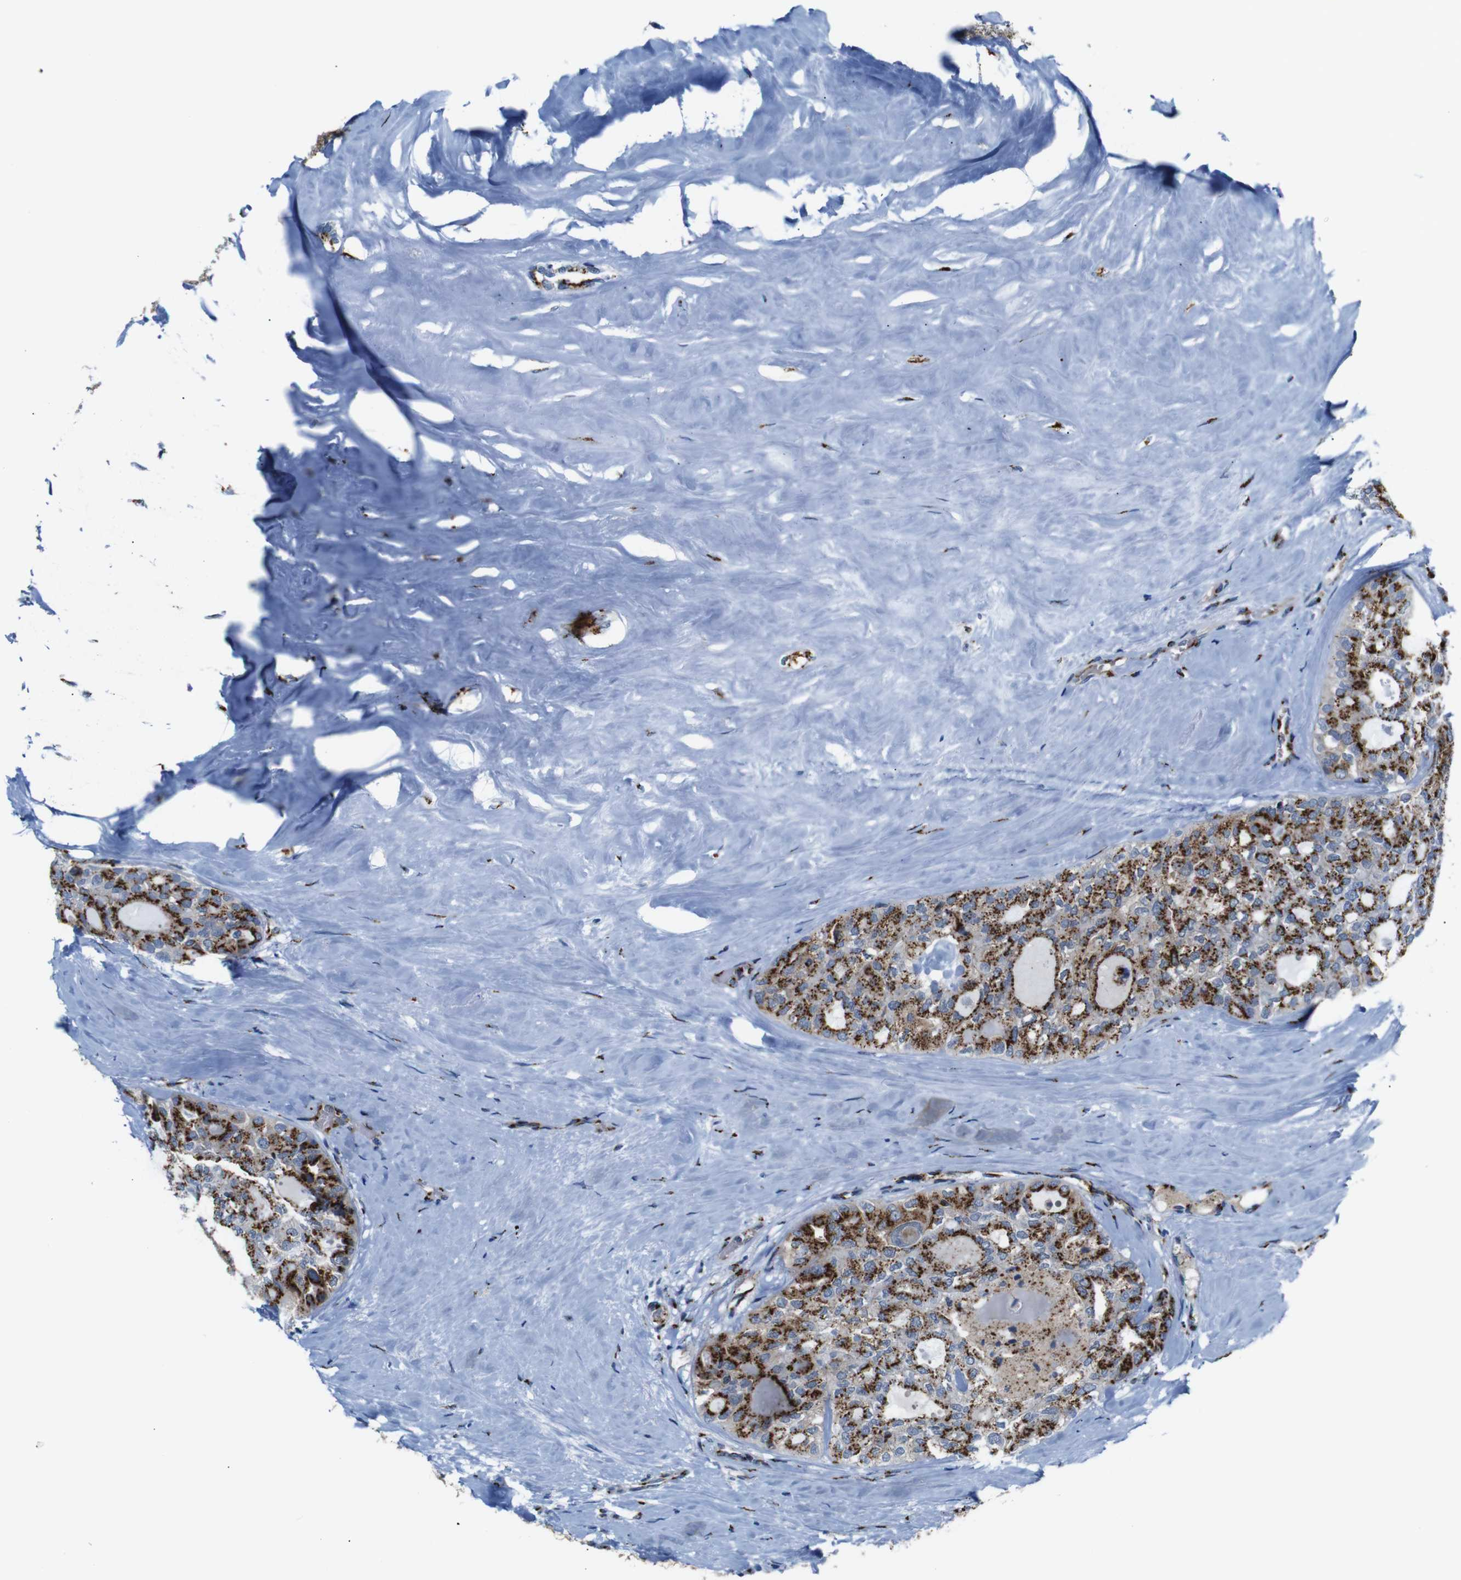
{"staining": {"intensity": "moderate", "quantity": ">75%", "location": "cytoplasmic/membranous"}, "tissue": "thyroid cancer", "cell_type": "Tumor cells", "image_type": "cancer", "snomed": [{"axis": "morphology", "description": "Follicular adenoma carcinoma, NOS"}, {"axis": "topography", "description": "Thyroid gland"}], "caption": "The histopathology image exhibits a brown stain indicating the presence of a protein in the cytoplasmic/membranous of tumor cells in thyroid cancer.", "gene": "TGOLN2", "patient": {"sex": "male", "age": 75}}